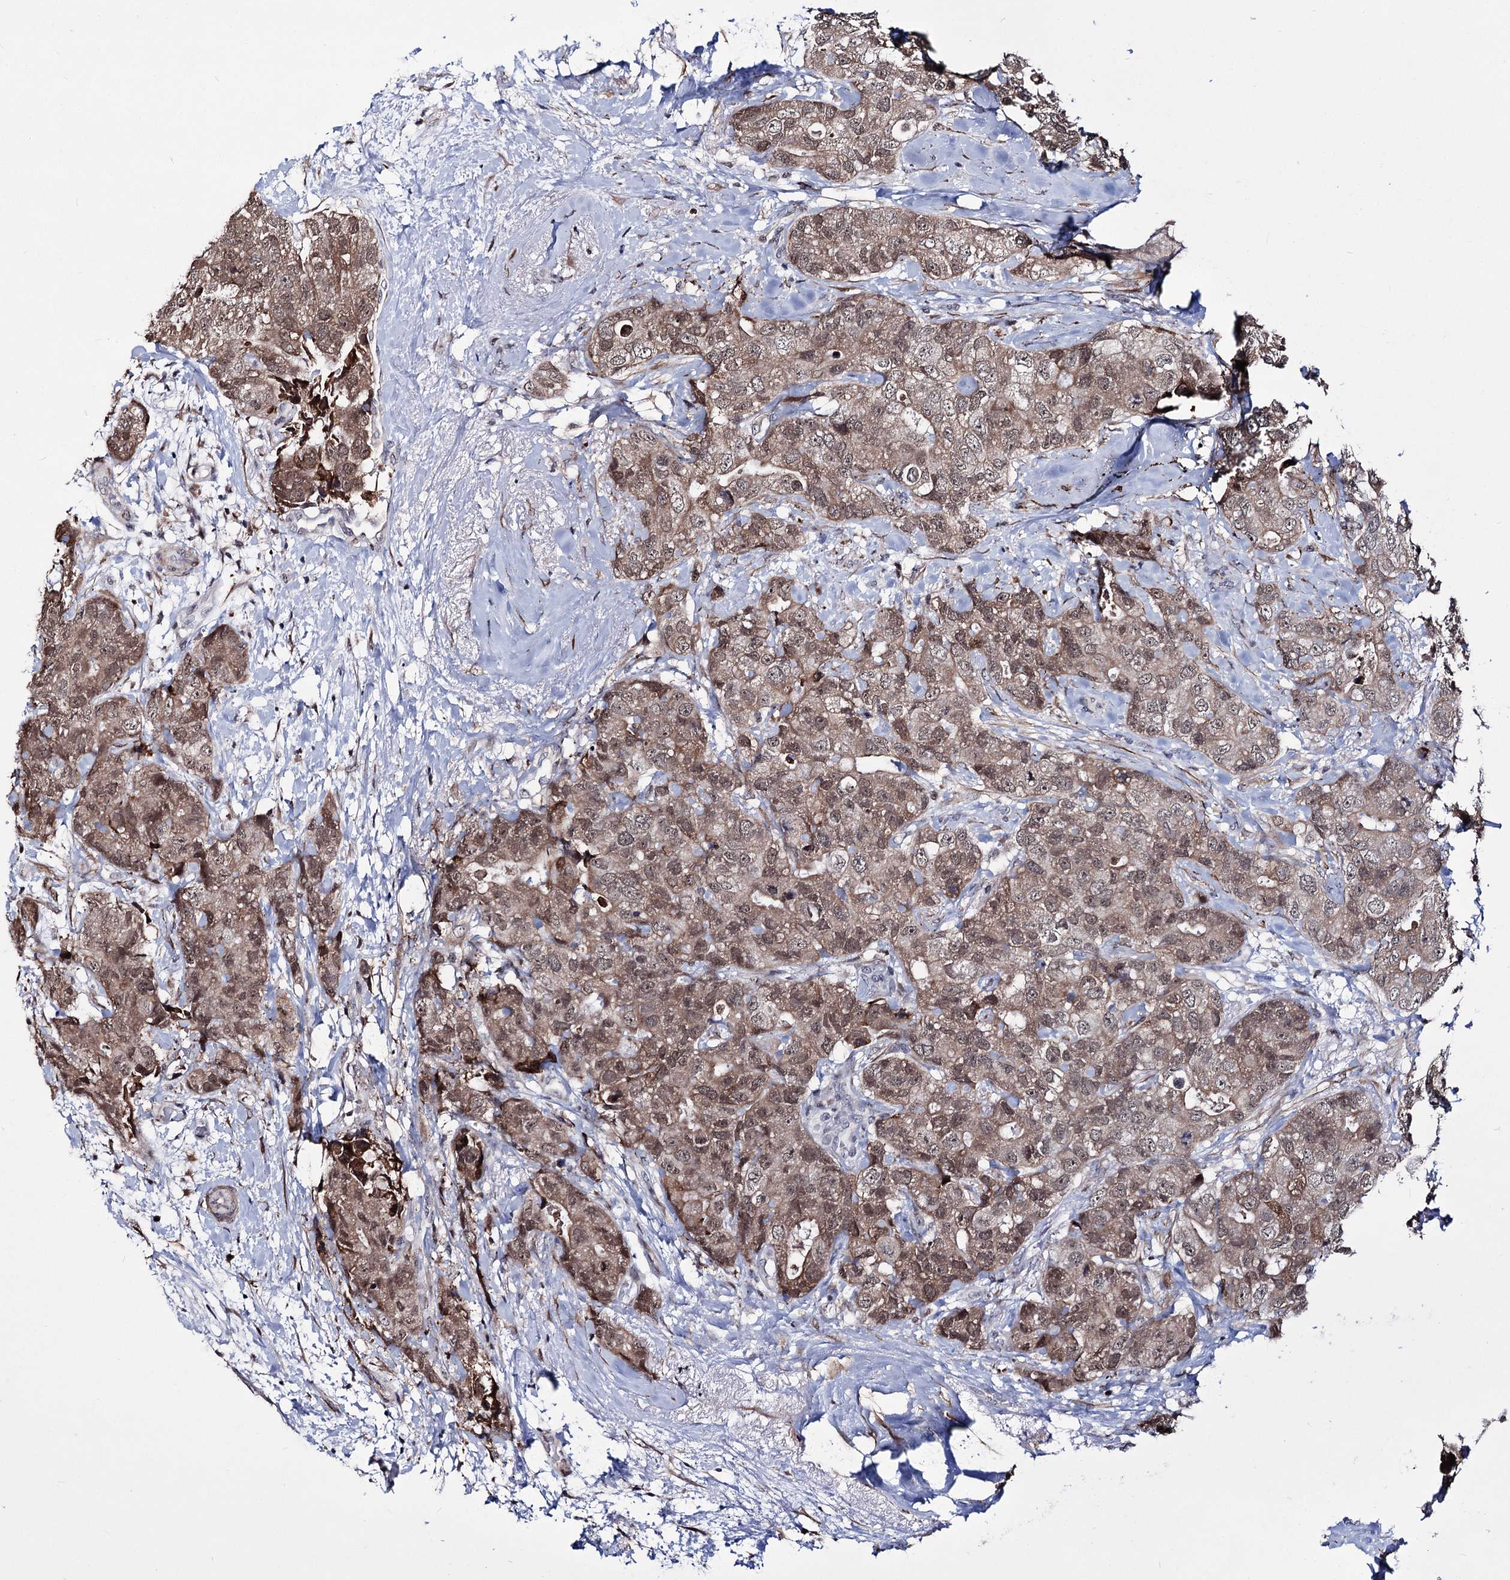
{"staining": {"intensity": "moderate", "quantity": ">75%", "location": "cytoplasmic/membranous,nuclear"}, "tissue": "breast cancer", "cell_type": "Tumor cells", "image_type": "cancer", "snomed": [{"axis": "morphology", "description": "Duct carcinoma"}, {"axis": "topography", "description": "Breast"}], "caption": "Protein expression analysis of invasive ductal carcinoma (breast) shows moderate cytoplasmic/membranous and nuclear expression in about >75% of tumor cells.", "gene": "PPRC1", "patient": {"sex": "female", "age": 62}}